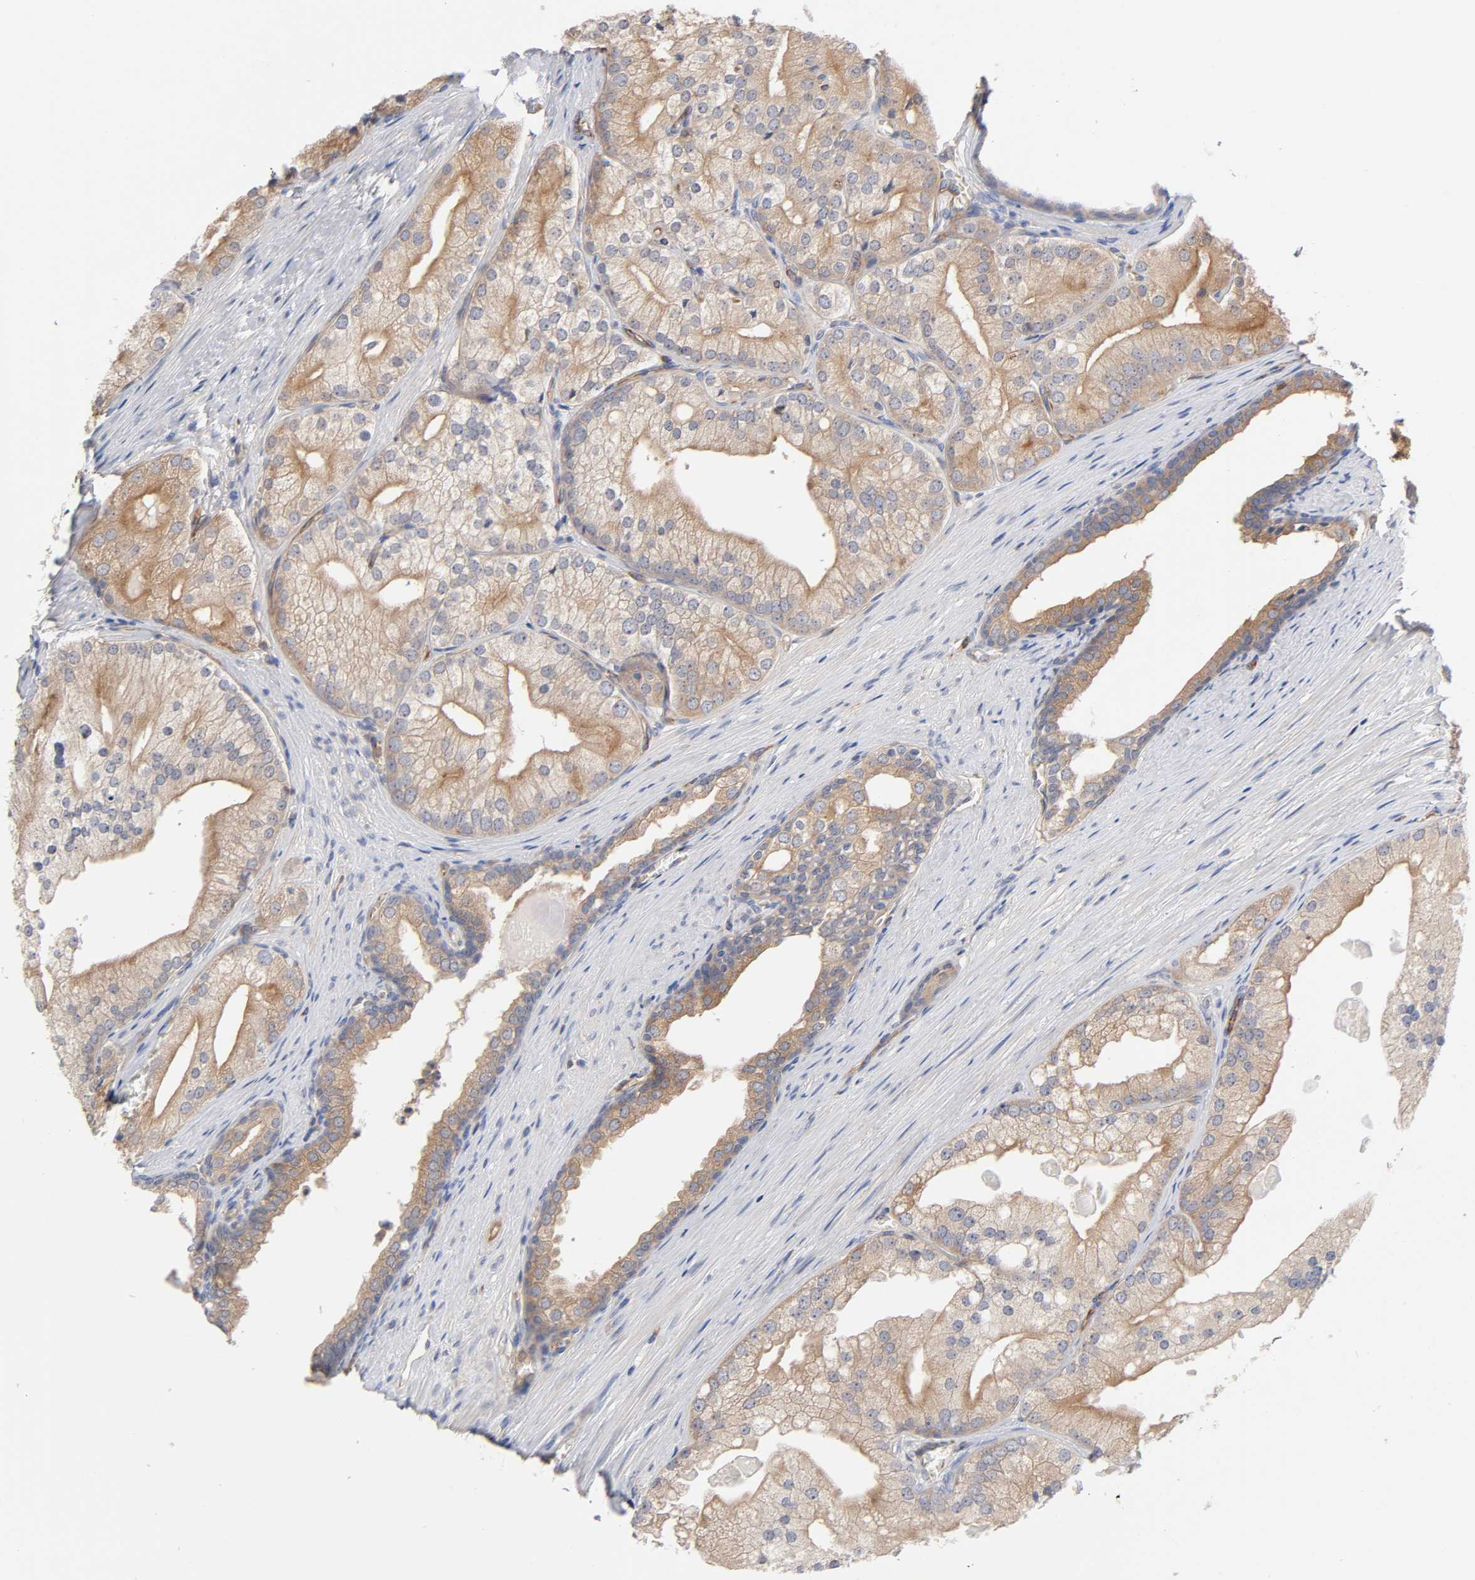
{"staining": {"intensity": "weak", "quantity": ">75%", "location": "cytoplasmic/membranous"}, "tissue": "prostate cancer", "cell_type": "Tumor cells", "image_type": "cancer", "snomed": [{"axis": "morphology", "description": "Adenocarcinoma, Low grade"}, {"axis": "topography", "description": "Prostate"}], "caption": "This micrograph displays immunohistochemistry staining of human prostate low-grade adenocarcinoma, with low weak cytoplasmic/membranous expression in about >75% of tumor cells.", "gene": "RAB13", "patient": {"sex": "male", "age": 69}}